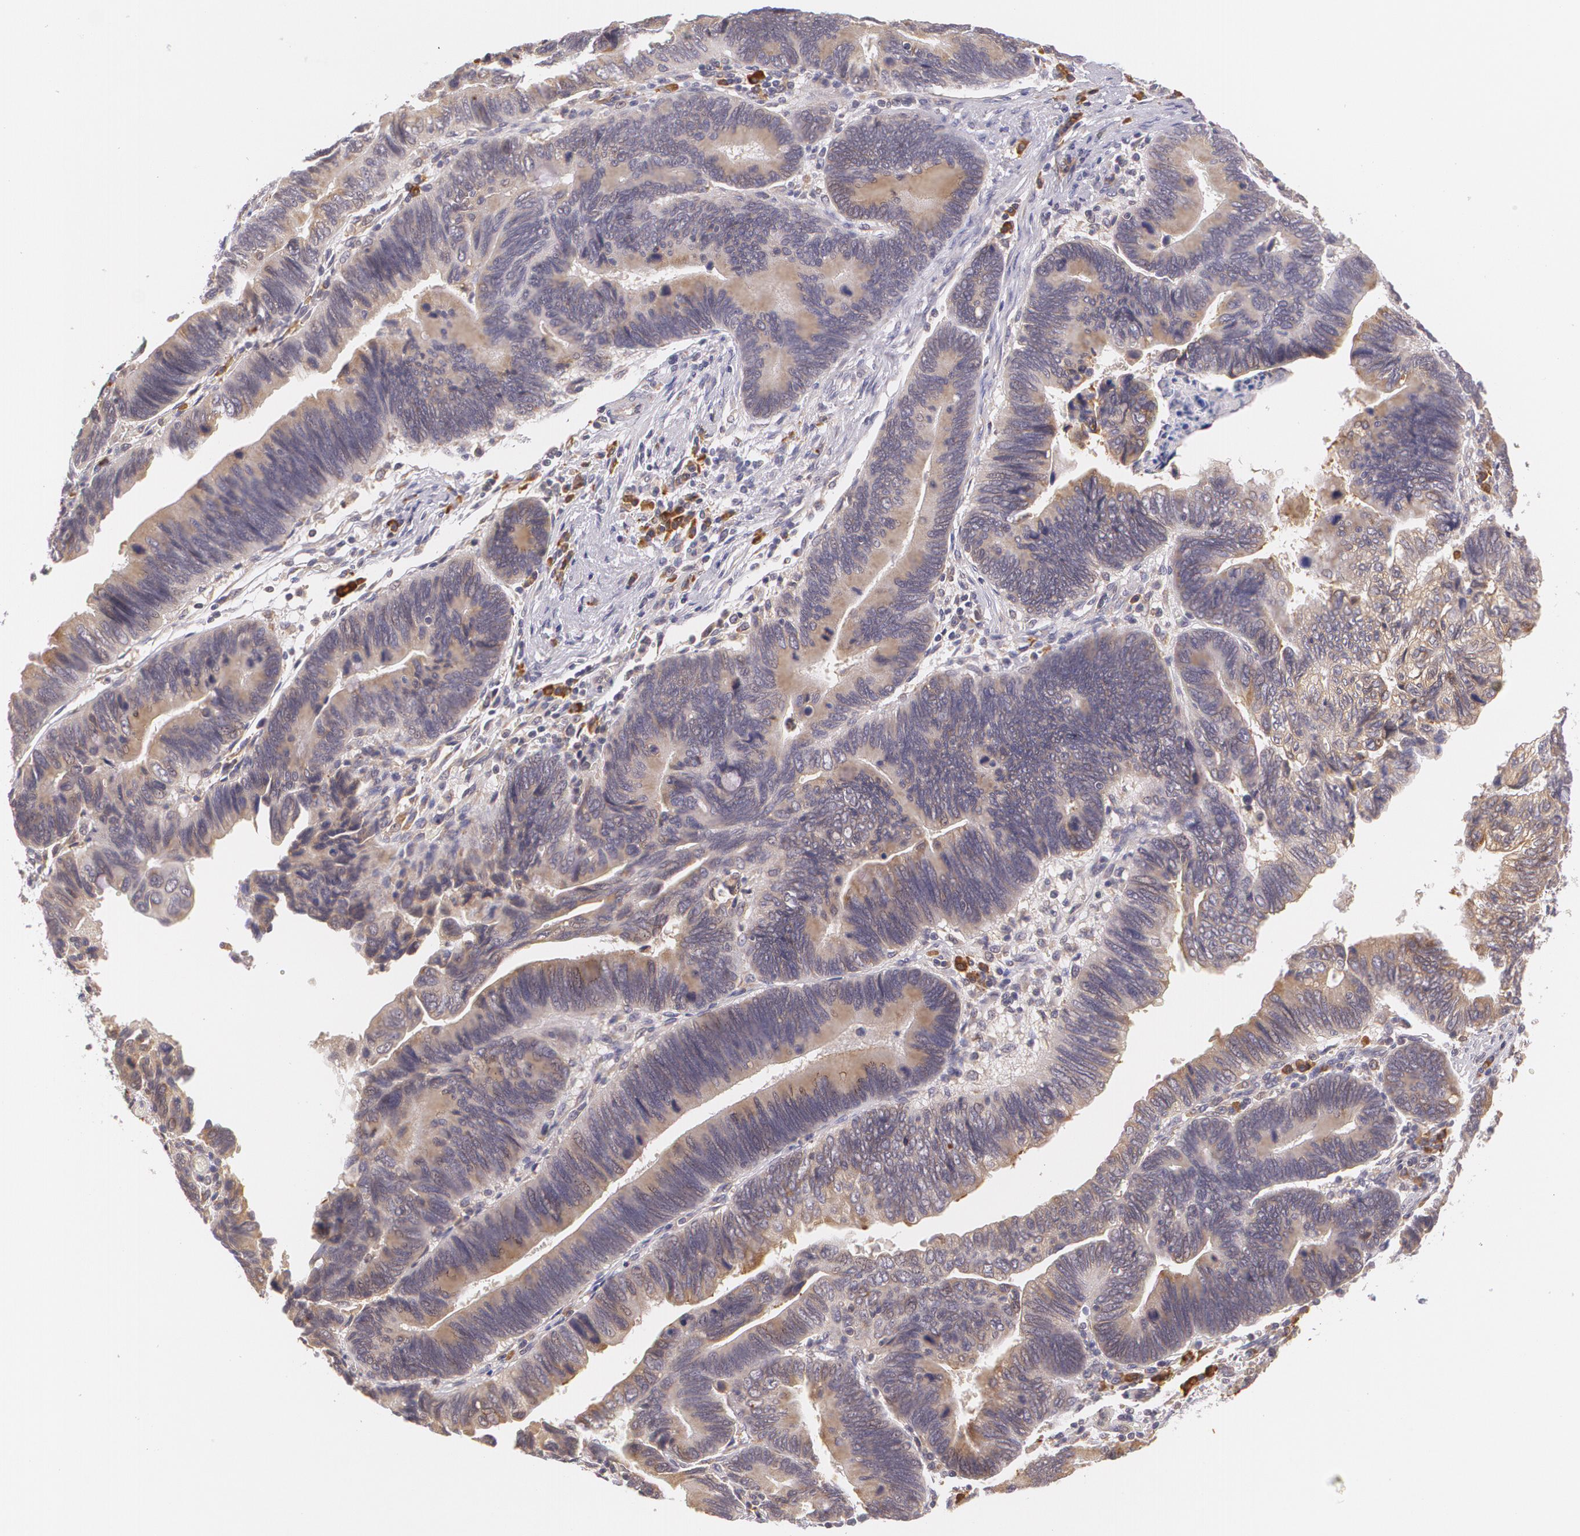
{"staining": {"intensity": "weak", "quantity": ">75%", "location": "cytoplasmic/membranous"}, "tissue": "pancreatic cancer", "cell_type": "Tumor cells", "image_type": "cancer", "snomed": [{"axis": "morphology", "description": "Adenocarcinoma, NOS"}, {"axis": "topography", "description": "Pancreas"}], "caption": "Approximately >75% of tumor cells in human adenocarcinoma (pancreatic) reveal weak cytoplasmic/membranous protein positivity as visualized by brown immunohistochemical staining.", "gene": "CCL17", "patient": {"sex": "female", "age": 70}}